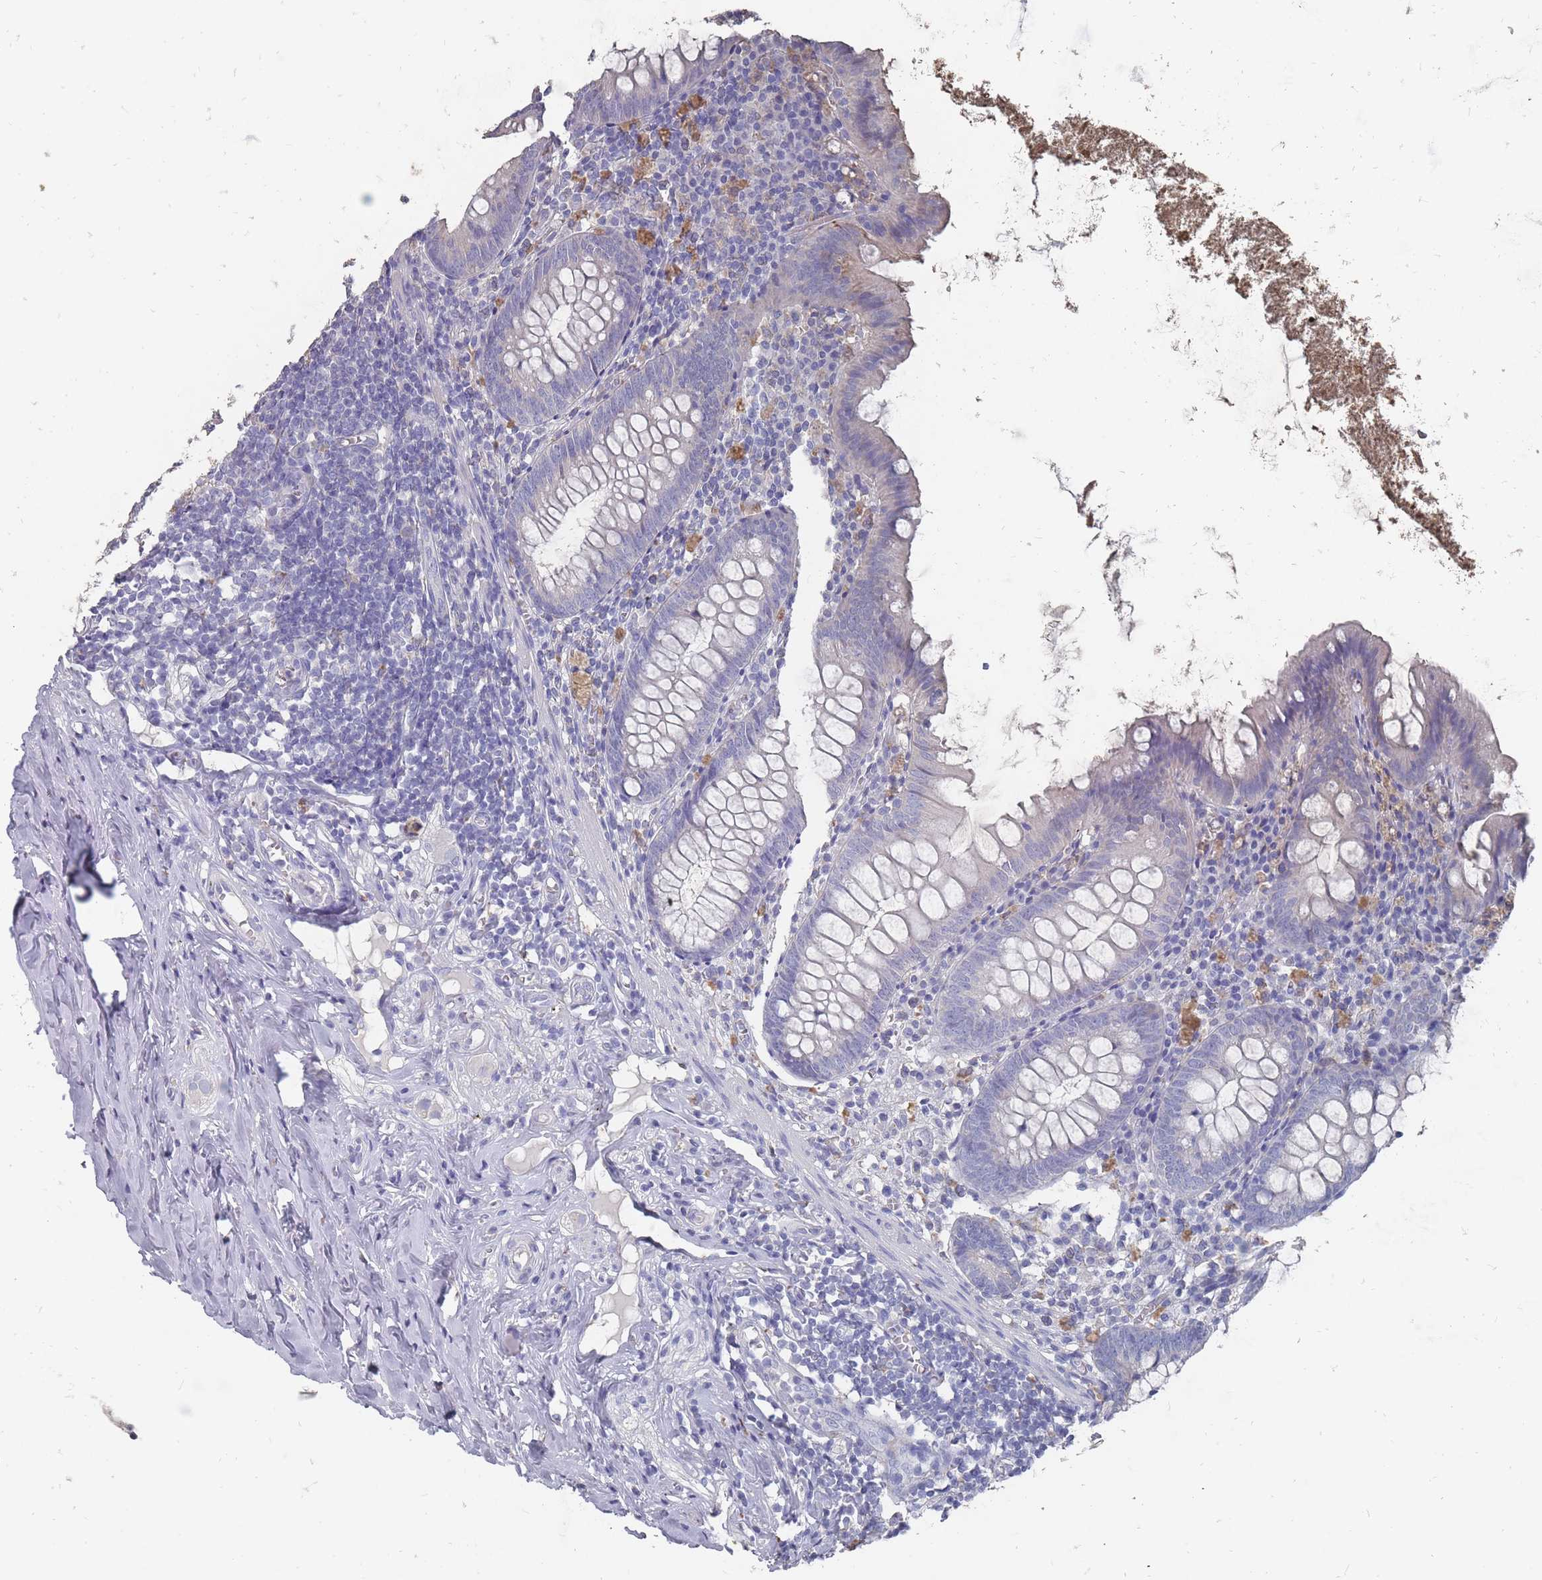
{"staining": {"intensity": "negative", "quantity": "none", "location": "none"}, "tissue": "appendix", "cell_type": "Glandular cells", "image_type": "normal", "snomed": [{"axis": "morphology", "description": "Normal tissue, NOS"}, {"axis": "topography", "description": "Appendix"}], "caption": "Histopathology image shows no protein staining in glandular cells of unremarkable appendix. (Stains: DAB (3,3'-diaminobenzidine) IHC with hematoxylin counter stain, Microscopy: brightfield microscopy at high magnification).", "gene": "OTULINL", "patient": {"sex": "female", "age": 51}}